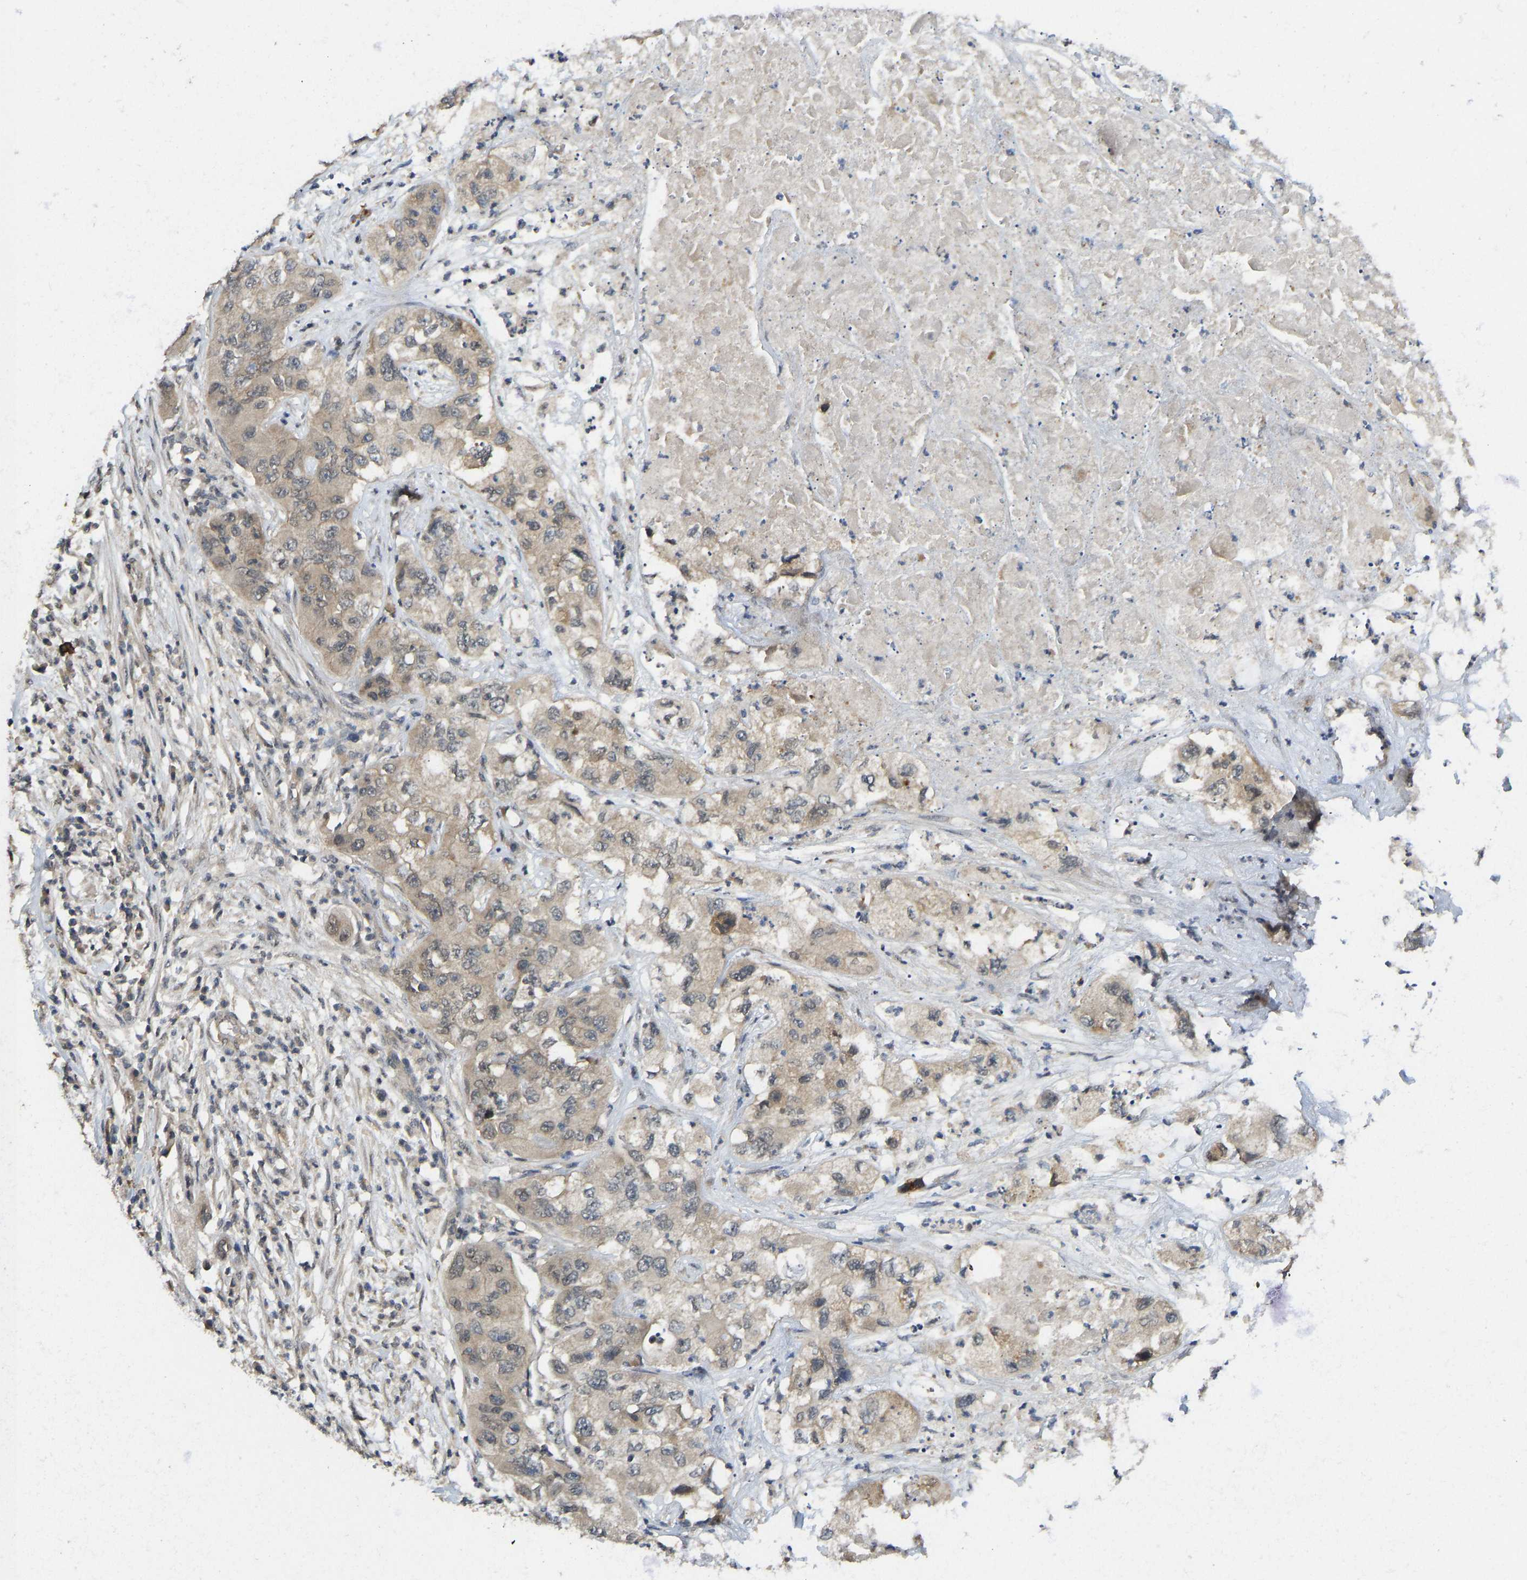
{"staining": {"intensity": "weak", "quantity": ">75%", "location": "cytoplasmic/membranous"}, "tissue": "pancreatic cancer", "cell_type": "Tumor cells", "image_type": "cancer", "snomed": [{"axis": "morphology", "description": "Adenocarcinoma, NOS"}, {"axis": "topography", "description": "Pancreas"}], "caption": "Pancreatic adenocarcinoma was stained to show a protein in brown. There is low levels of weak cytoplasmic/membranous positivity in about >75% of tumor cells. The protein of interest is stained brown, and the nuclei are stained in blue (DAB IHC with brightfield microscopy, high magnification).", "gene": "NDRG3", "patient": {"sex": "female", "age": 78}}